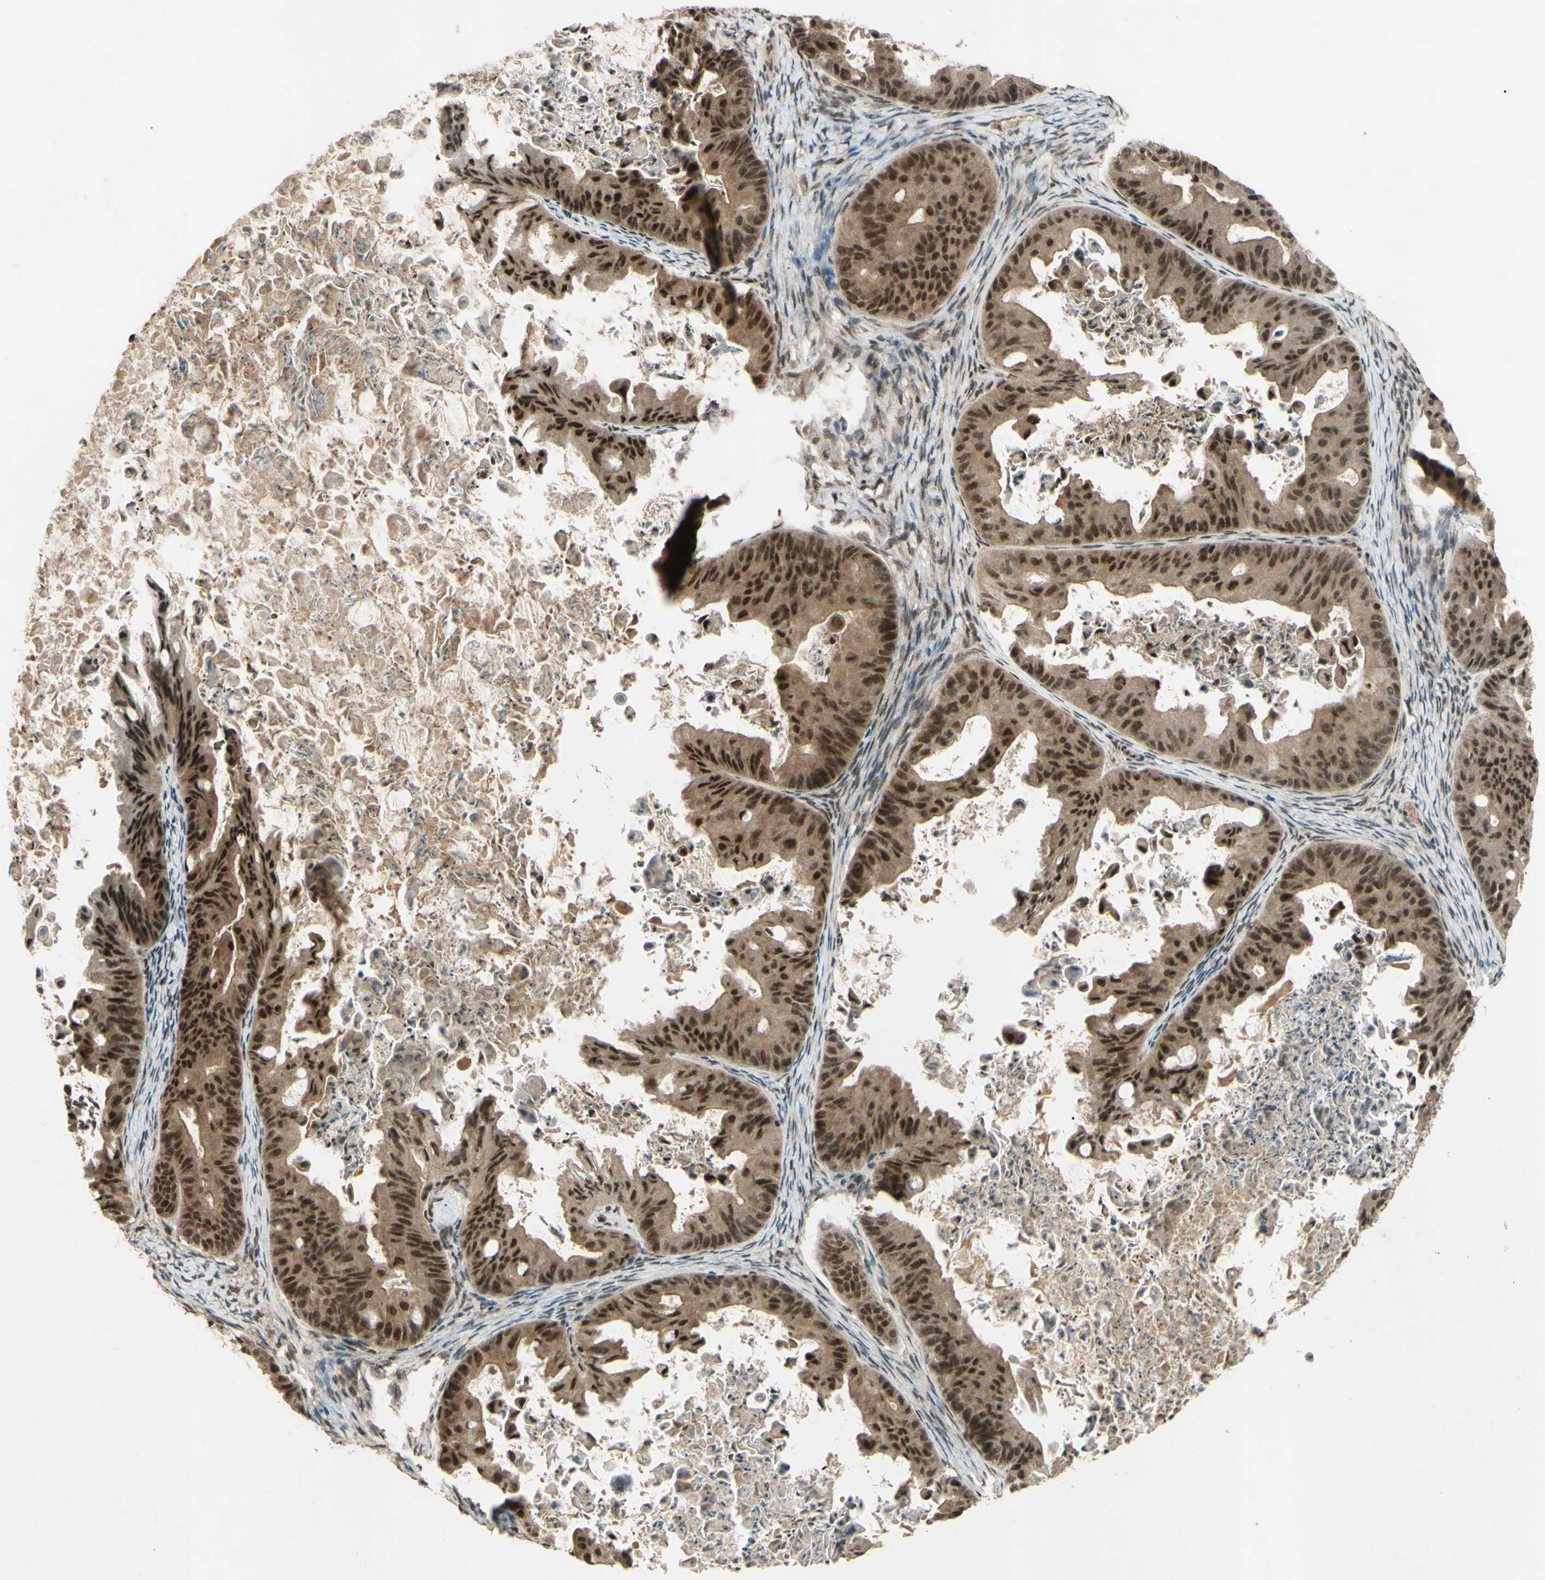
{"staining": {"intensity": "moderate", "quantity": ">75%", "location": "cytoplasmic/membranous,nuclear"}, "tissue": "ovarian cancer", "cell_type": "Tumor cells", "image_type": "cancer", "snomed": [{"axis": "morphology", "description": "Cystadenocarcinoma, mucinous, NOS"}, {"axis": "topography", "description": "Ovary"}], "caption": "Protein analysis of ovarian cancer tissue reveals moderate cytoplasmic/membranous and nuclear positivity in about >75% of tumor cells.", "gene": "SNW1", "patient": {"sex": "female", "age": 37}}